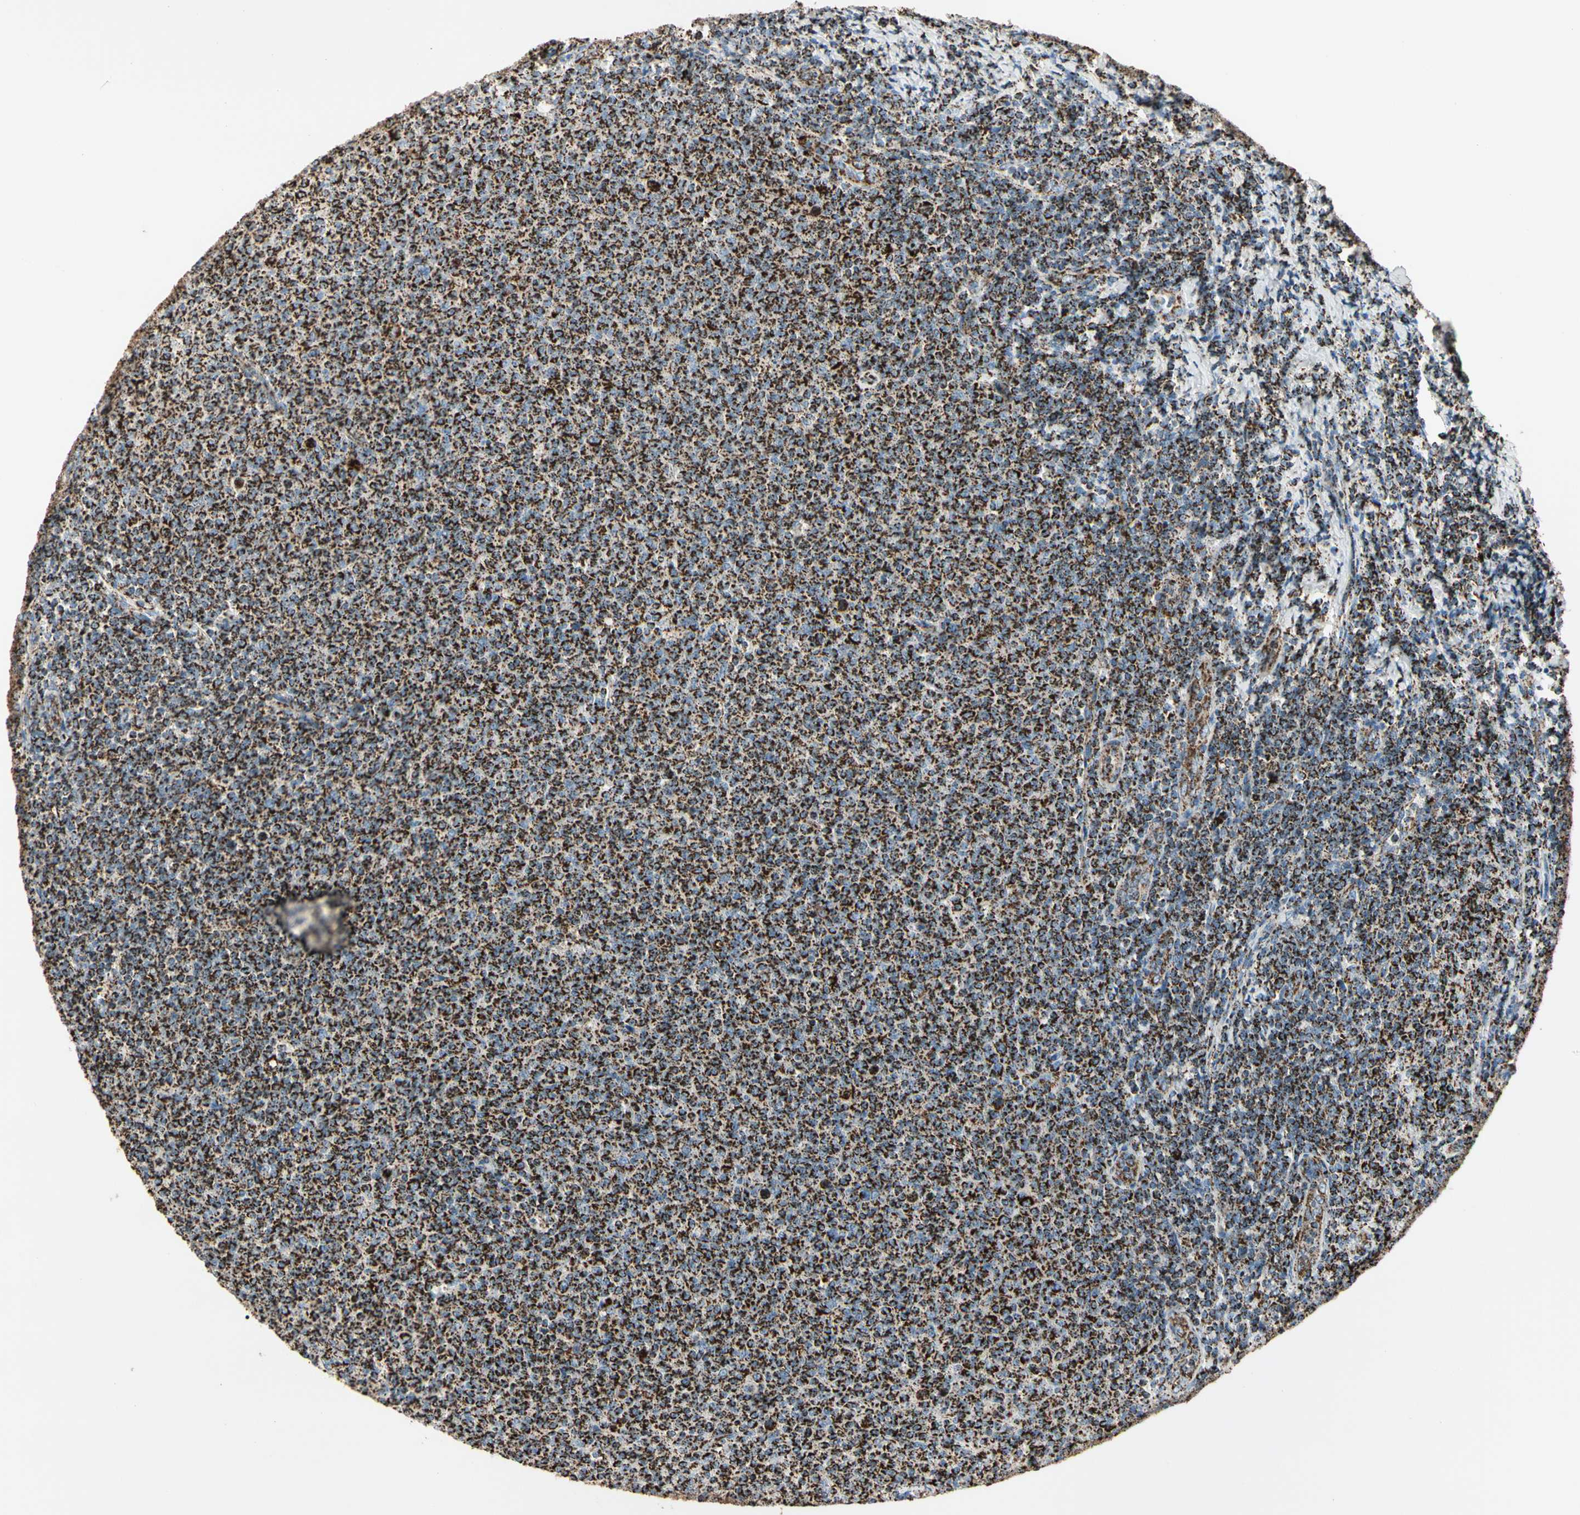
{"staining": {"intensity": "strong", "quantity": ">75%", "location": "cytoplasmic/membranous"}, "tissue": "lymphoma", "cell_type": "Tumor cells", "image_type": "cancer", "snomed": [{"axis": "morphology", "description": "Malignant lymphoma, non-Hodgkin's type, Low grade"}, {"axis": "topography", "description": "Lymph node"}], "caption": "Strong cytoplasmic/membranous protein expression is seen in about >75% of tumor cells in lymphoma.", "gene": "ME2", "patient": {"sex": "male", "age": 66}}